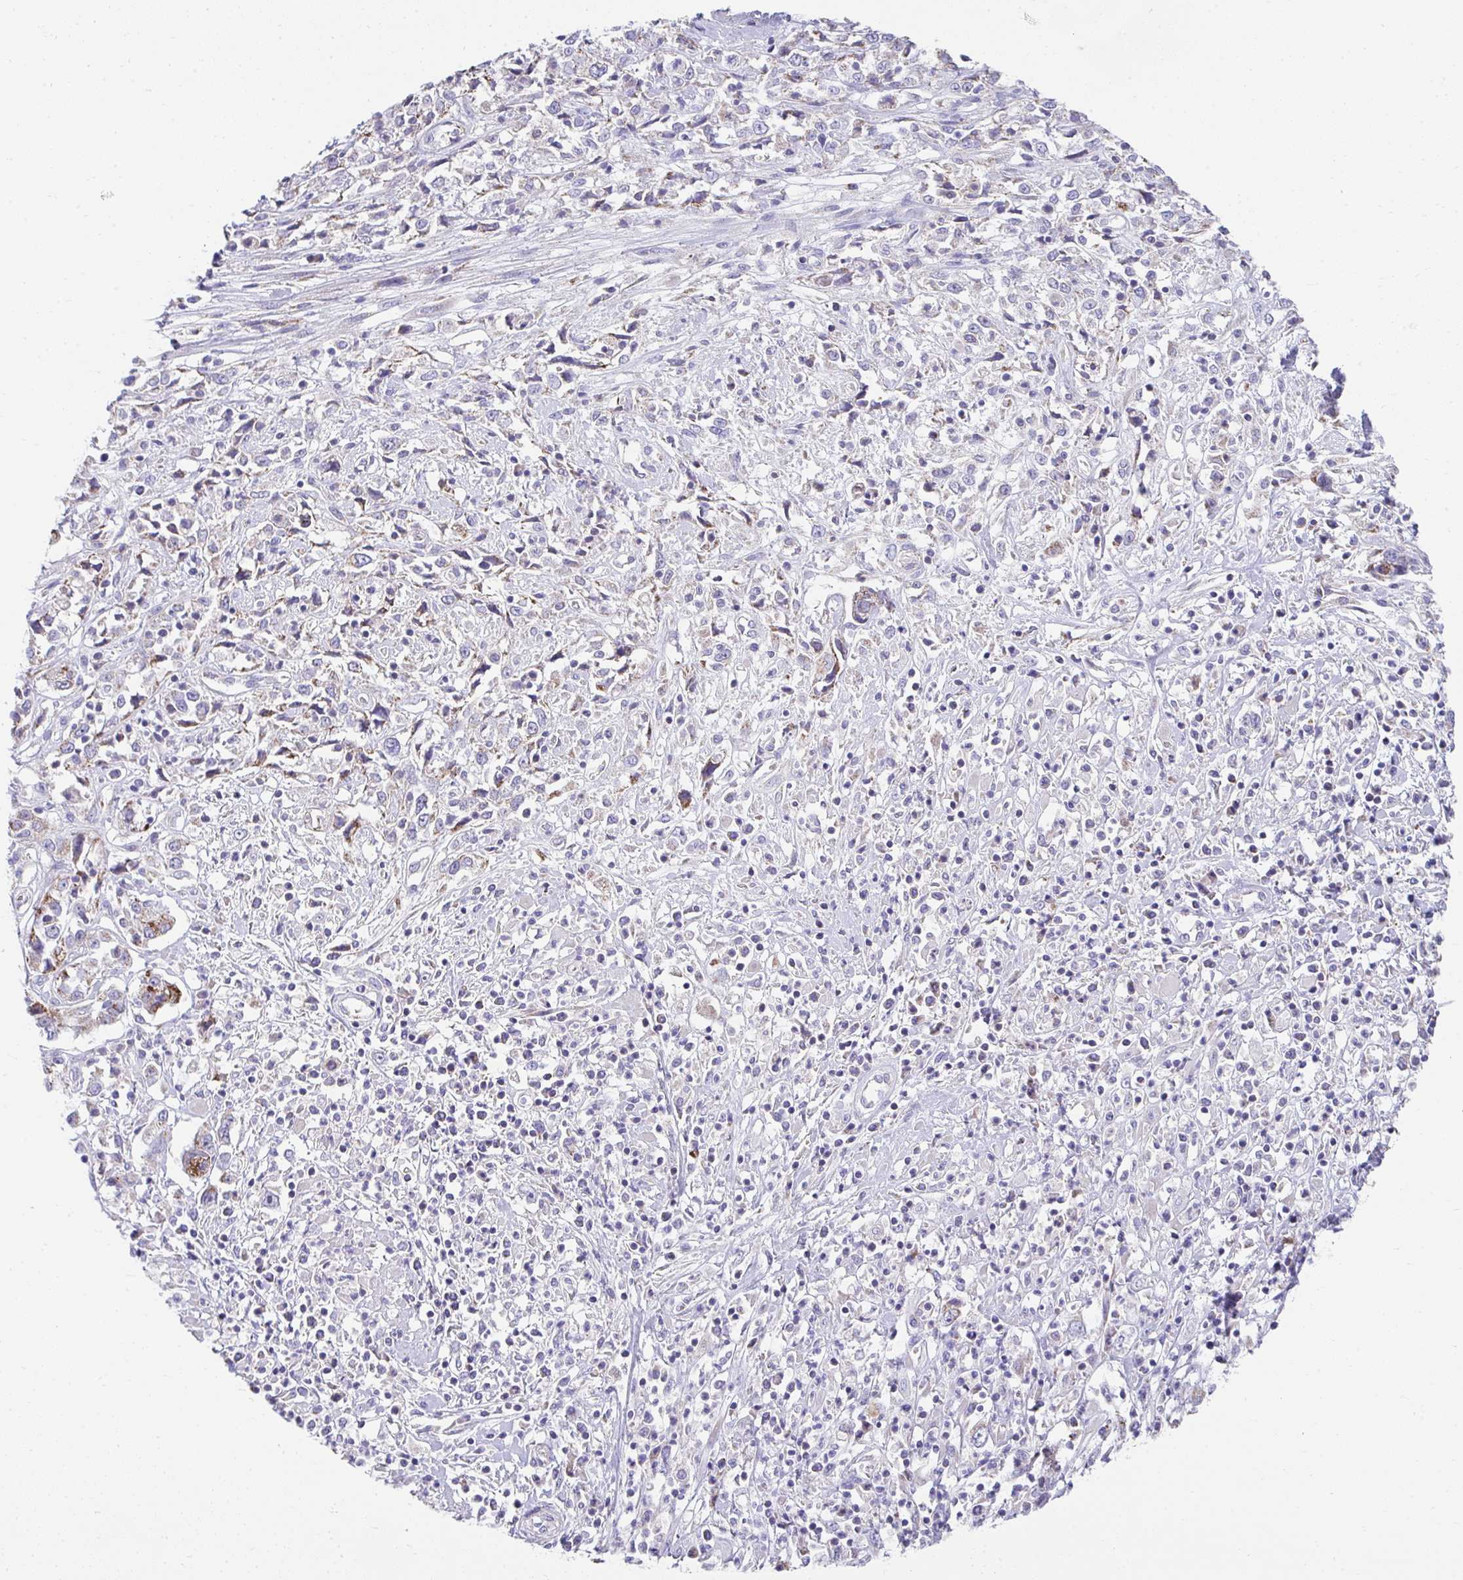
{"staining": {"intensity": "weak", "quantity": "25%-75%", "location": "cytoplasmic/membranous"}, "tissue": "cervical cancer", "cell_type": "Tumor cells", "image_type": "cancer", "snomed": [{"axis": "morphology", "description": "Adenocarcinoma, NOS"}, {"axis": "topography", "description": "Cervix"}], "caption": "There is low levels of weak cytoplasmic/membranous positivity in tumor cells of cervical cancer (adenocarcinoma), as demonstrated by immunohistochemical staining (brown color).", "gene": "PRRG3", "patient": {"sex": "female", "age": 40}}